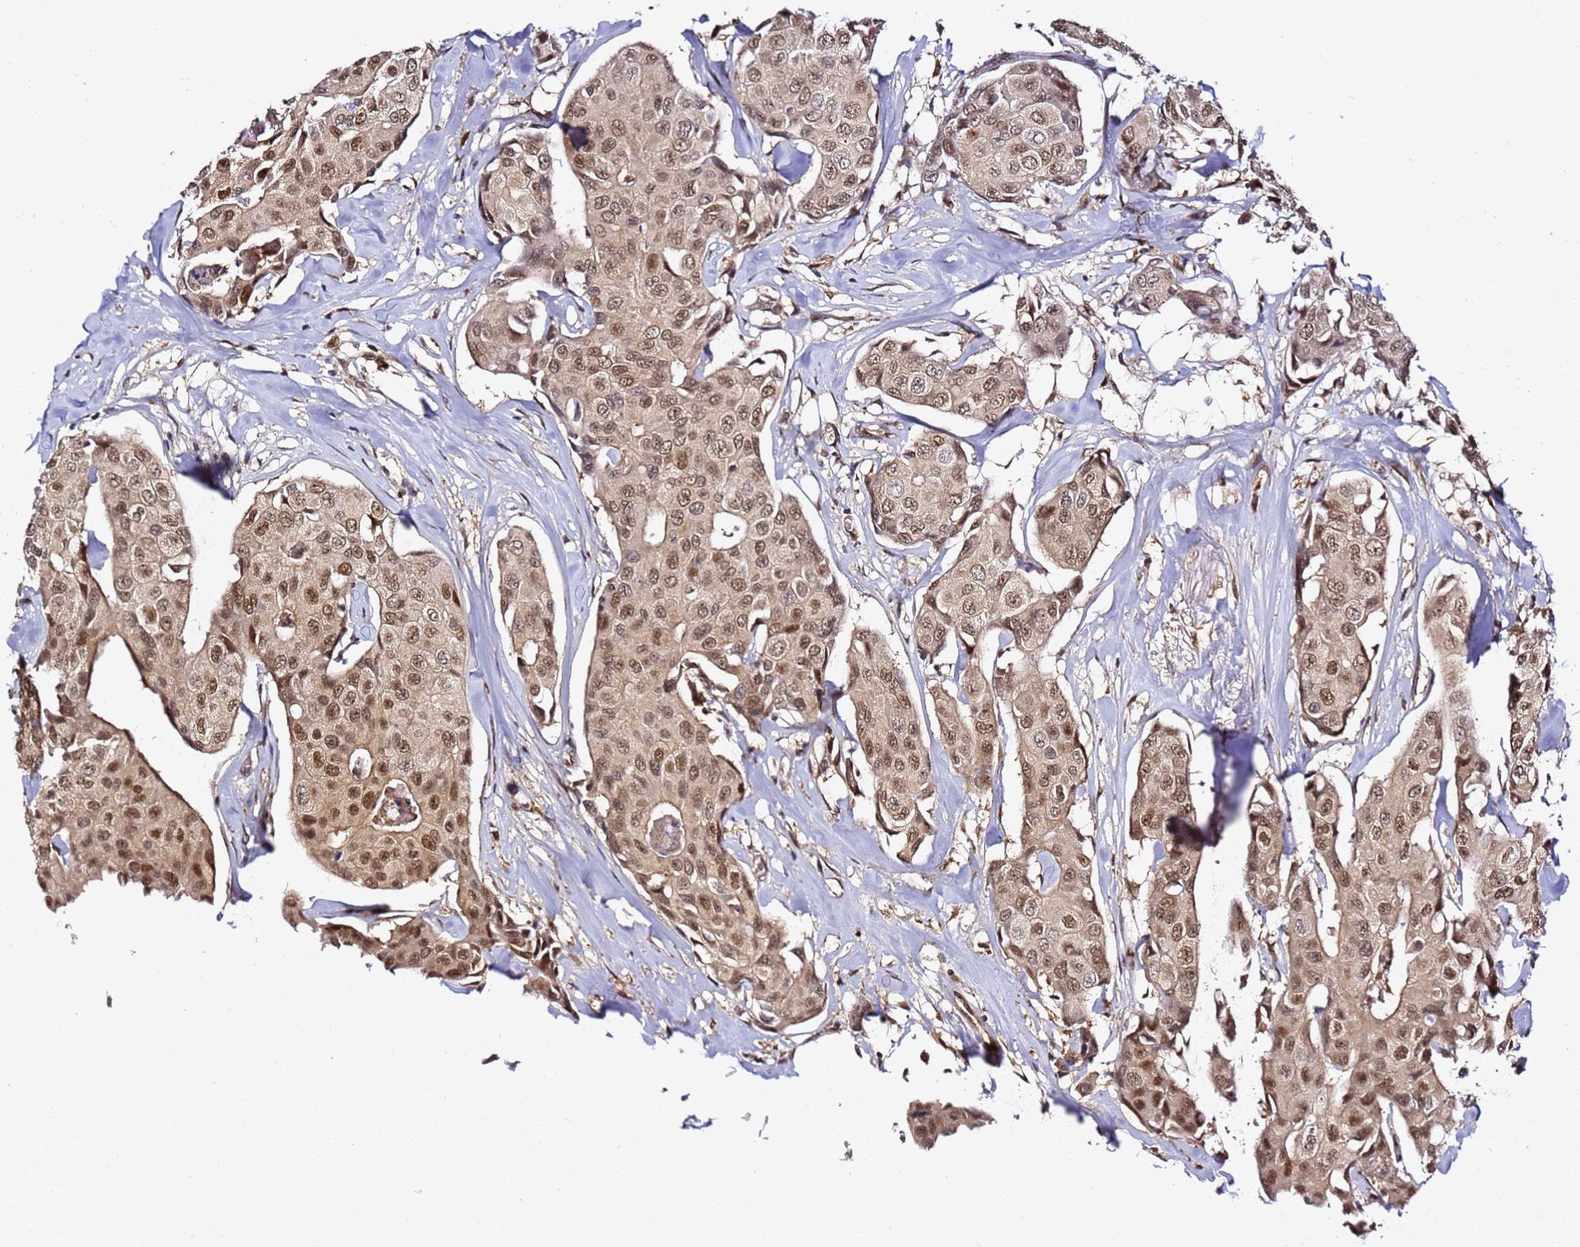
{"staining": {"intensity": "moderate", "quantity": ">75%", "location": "cytoplasmic/membranous,nuclear"}, "tissue": "breast cancer", "cell_type": "Tumor cells", "image_type": "cancer", "snomed": [{"axis": "morphology", "description": "Duct carcinoma"}, {"axis": "topography", "description": "Breast"}], "caption": "High-magnification brightfield microscopy of infiltrating ductal carcinoma (breast) stained with DAB (3,3'-diaminobenzidine) (brown) and counterstained with hematoxylin (blue). tumor cells exhibit moderate cytoplasmic/membranous and nuclear staining is identified in about>75% of cells.", "gene": "RGS18", "patient": {"sex": "female", "age": 80}}